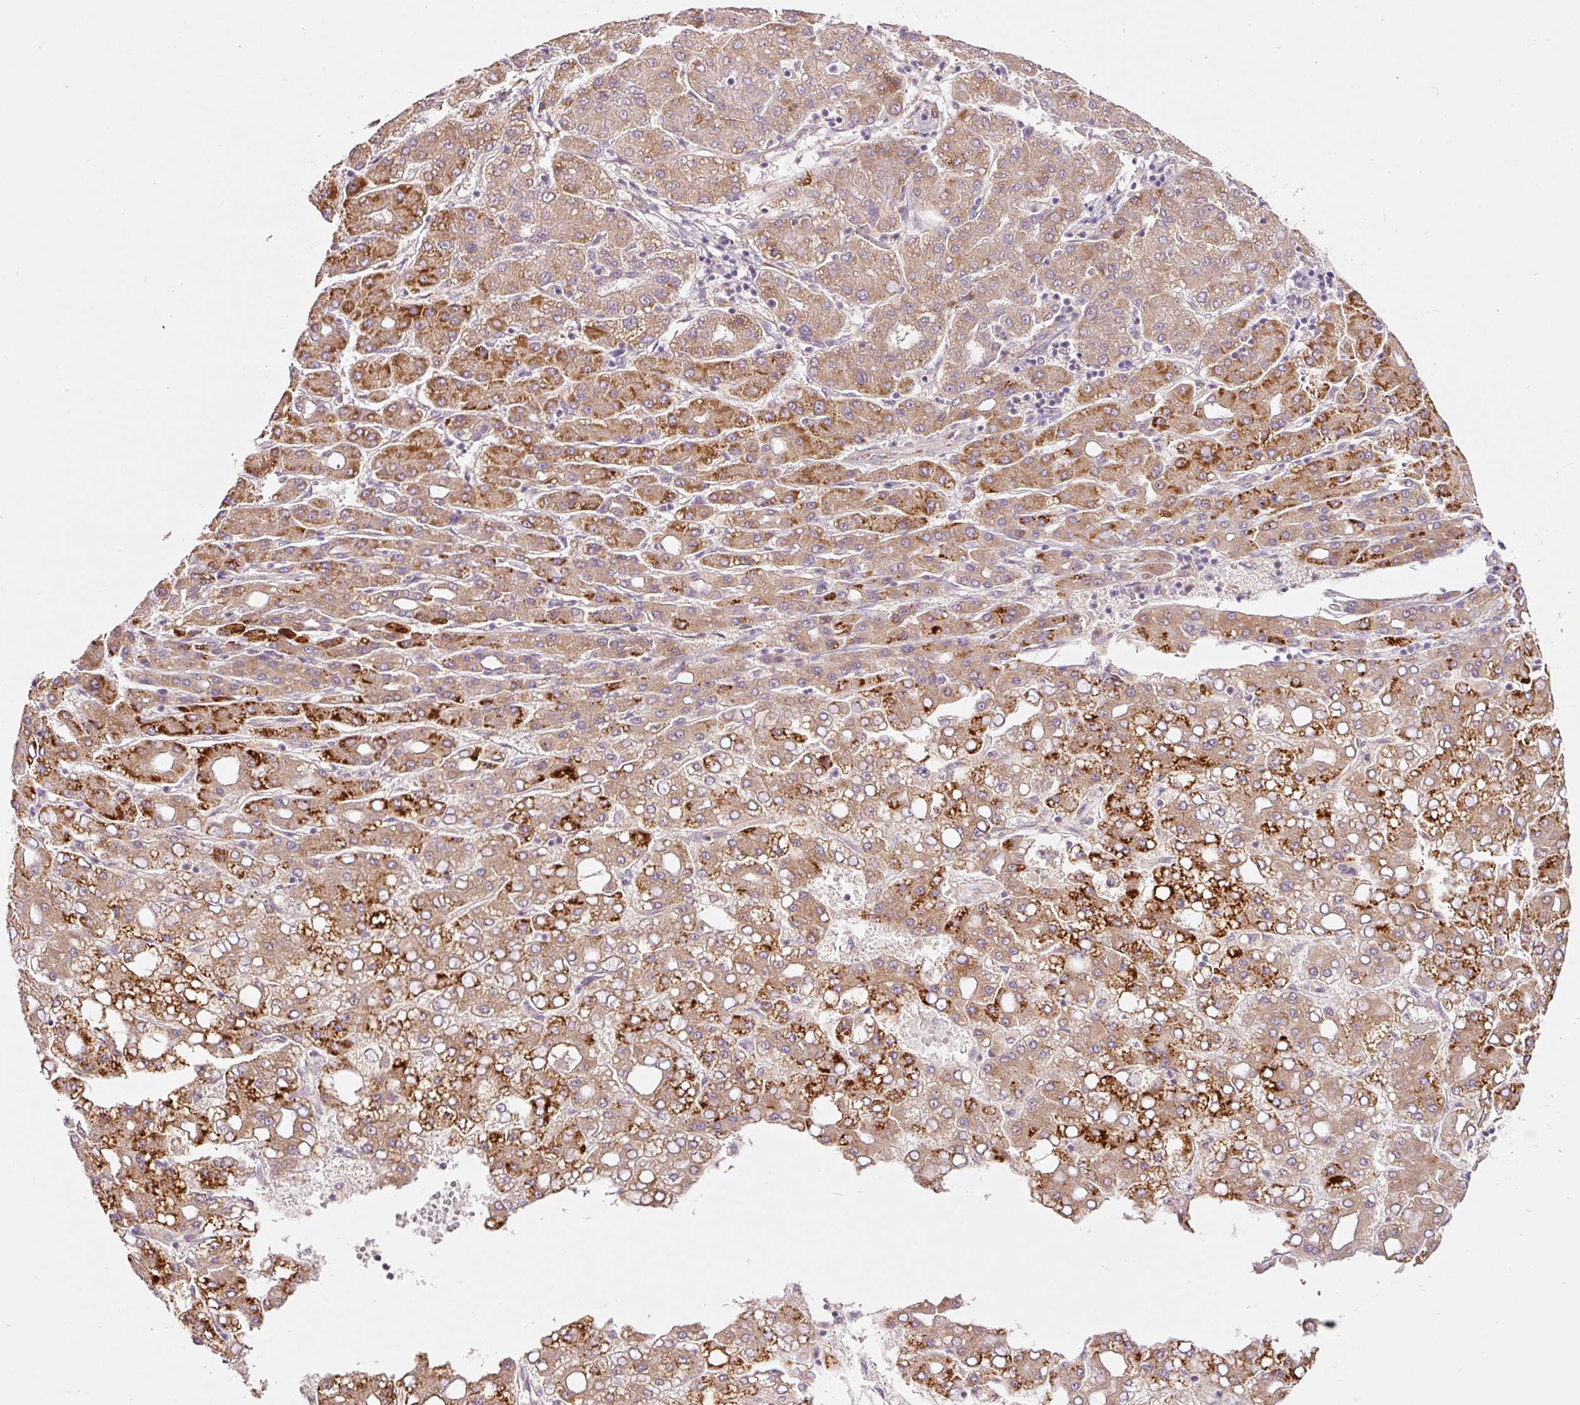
{"staining": {"intensity": "strong", "quantity": ">75%", "location": "cytoplasmic/membranous"}, "tissue": "liver cancer", "cell_type": "Tumor cells", "image_type": "cancer", "snomed": [{"axis": "morphology", "description": "Carcinoma, Hepatocellular, NOS"}, {"axis": "topography", "description": "Liver"}], "caption": "Protein expression analysis of hepatocellular carcinoma (liver) demonstrates strong cytoplasmic/membranous positivity in about >75% of tumor cells. (Brightfield microscopy of DAB IHC at high magnification).", "gene": "RSPO2", "patient": {"sex": "male", "age": 65}}